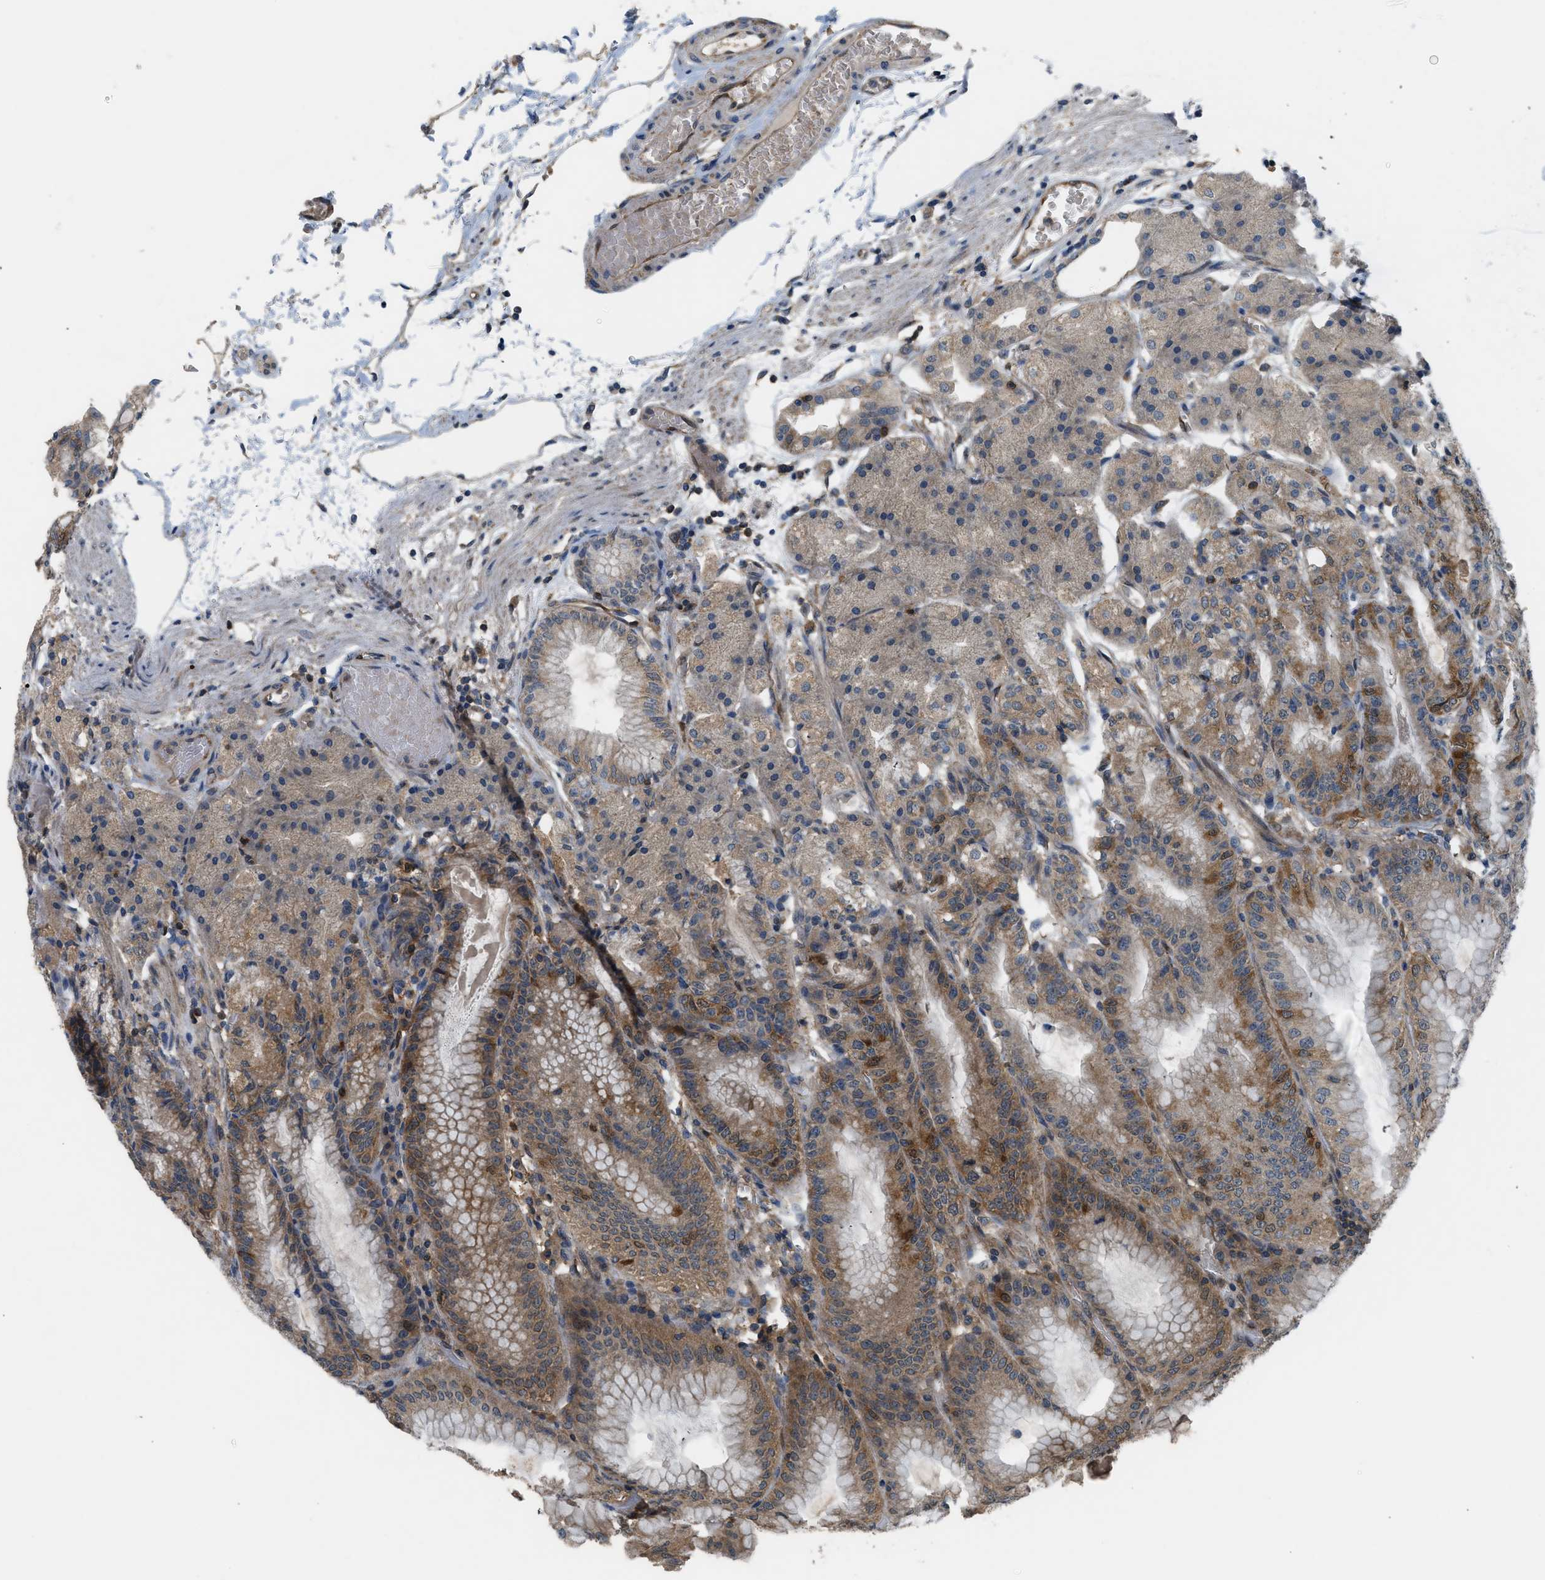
{"staining": {"intensity": "strong", "quantity": "25%-75%", "location": "cytoplasmic/membranous"}, "tissue": "stomach", "cell_type": "Glandular cells", "image_type": "normal", "snomed": [{"axis": "morphology", "description": "Normal tissue, NOS"}, {"axis": "topography", "description": "Stomach, lower"}], "caption": "Immunohistochemistry micrograph of benign stomach: stomach stained using IHC reveals high levels of strong protein expression localized specifically in the cytoplasmic/membranous of glandular cells, appearing as a cytoplasmic/membranous brown color.", "gene": "OXSR1", "patient": {"sex": "male", "age": 71}}